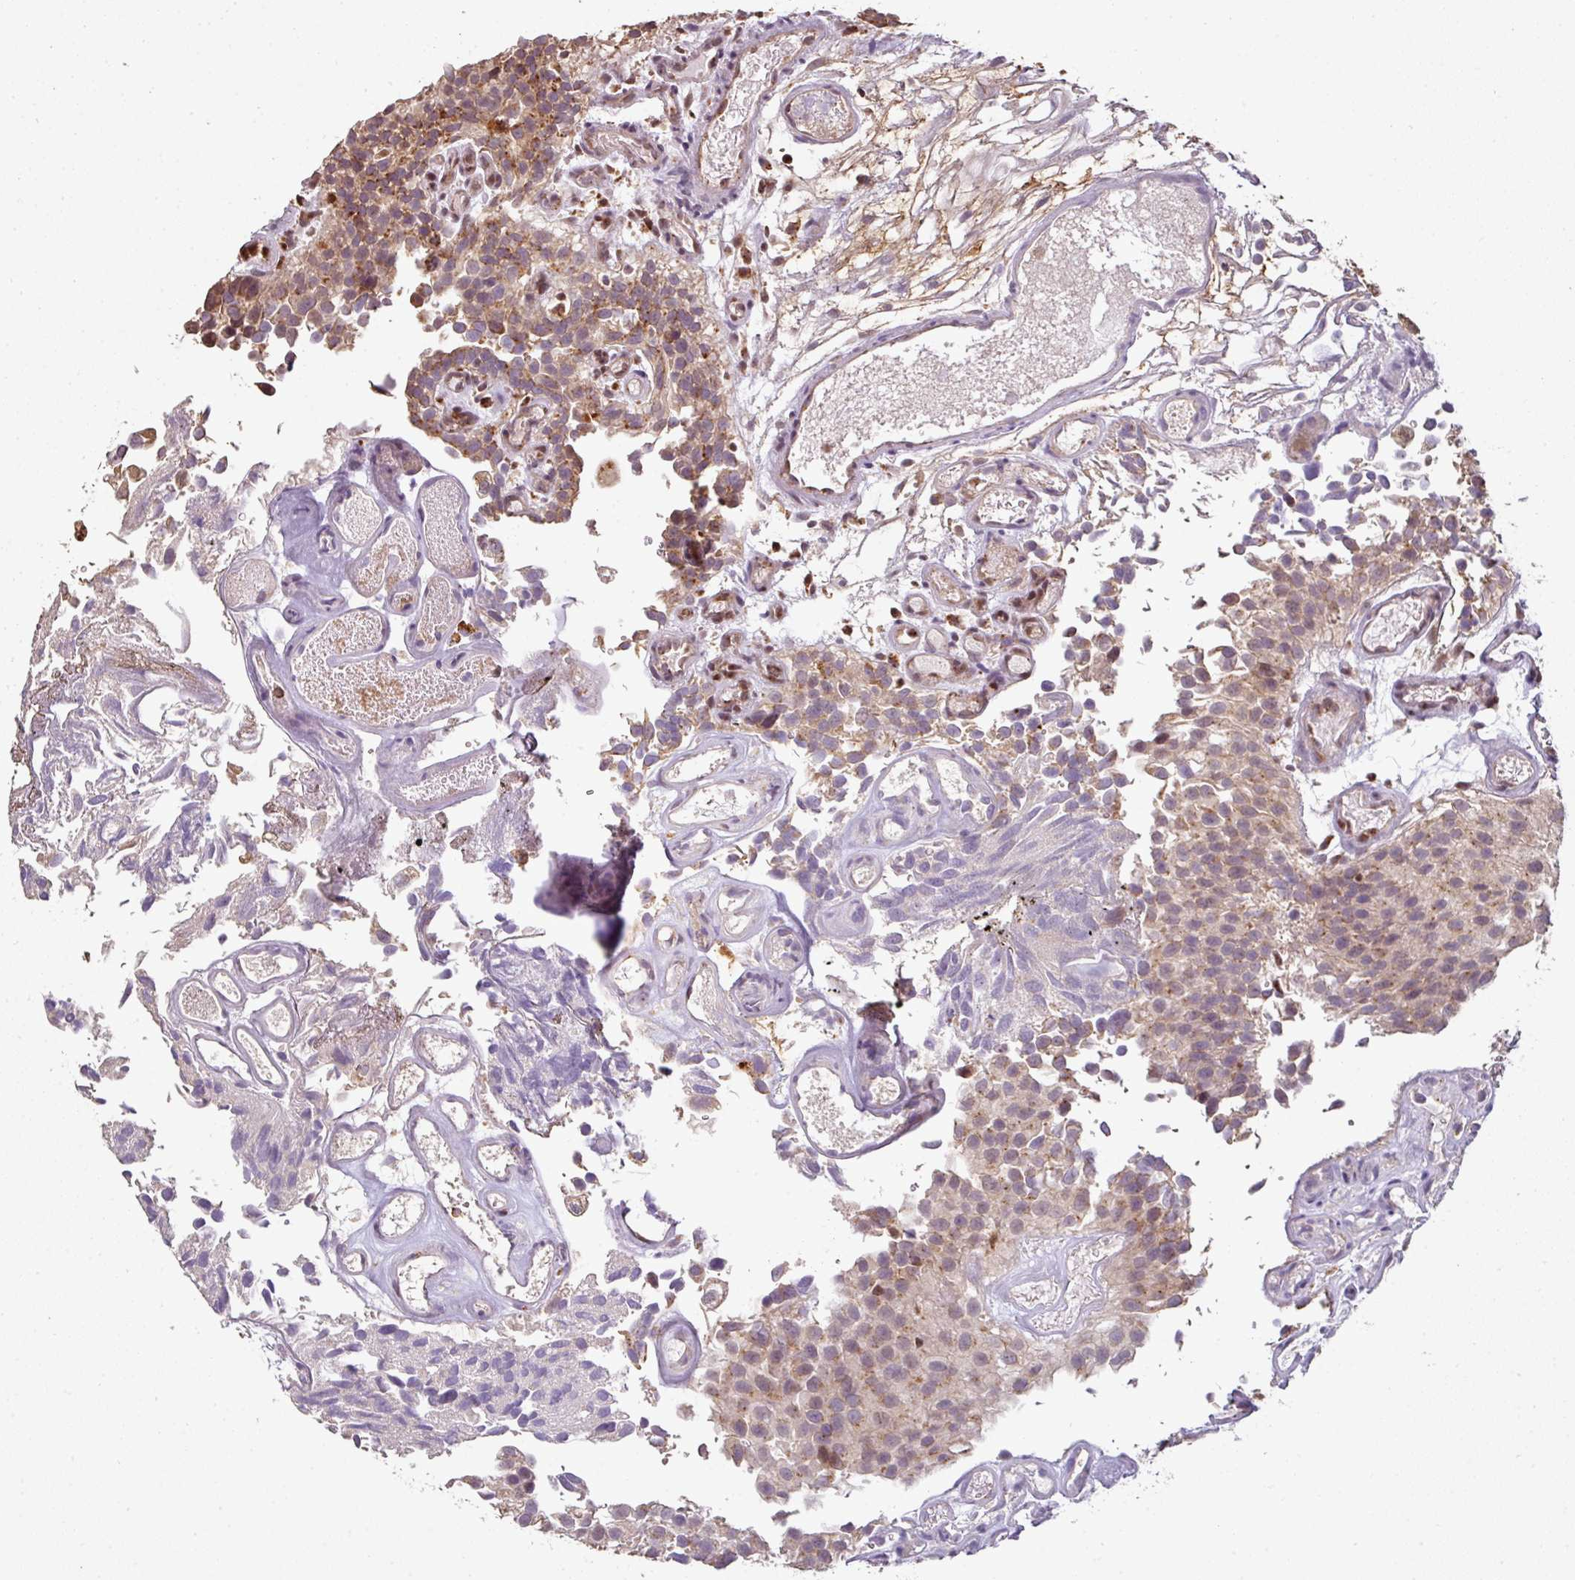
{"staining": {"intensity": "moderate", "quantity": "25%-75%", "location": "cytoplasmic/membranous"}, "tissue": "urothelial cancer", "cell_type": "Tumor cells", "image_type": "cancer", "snomed": [{"axis": "morphology", "description": "Urothelial carcinoma, NOS"}, {"axis": "topography", "description": "Urinary bladder"}], "caption": "IHC of human urothelial cancer reveals medium levels of moderate cytoplasmic/membranous positivity in about 25%-75% of tumor cells.", "gene": "CXCR5", "patient": {"sex": "male", "age": 87}}